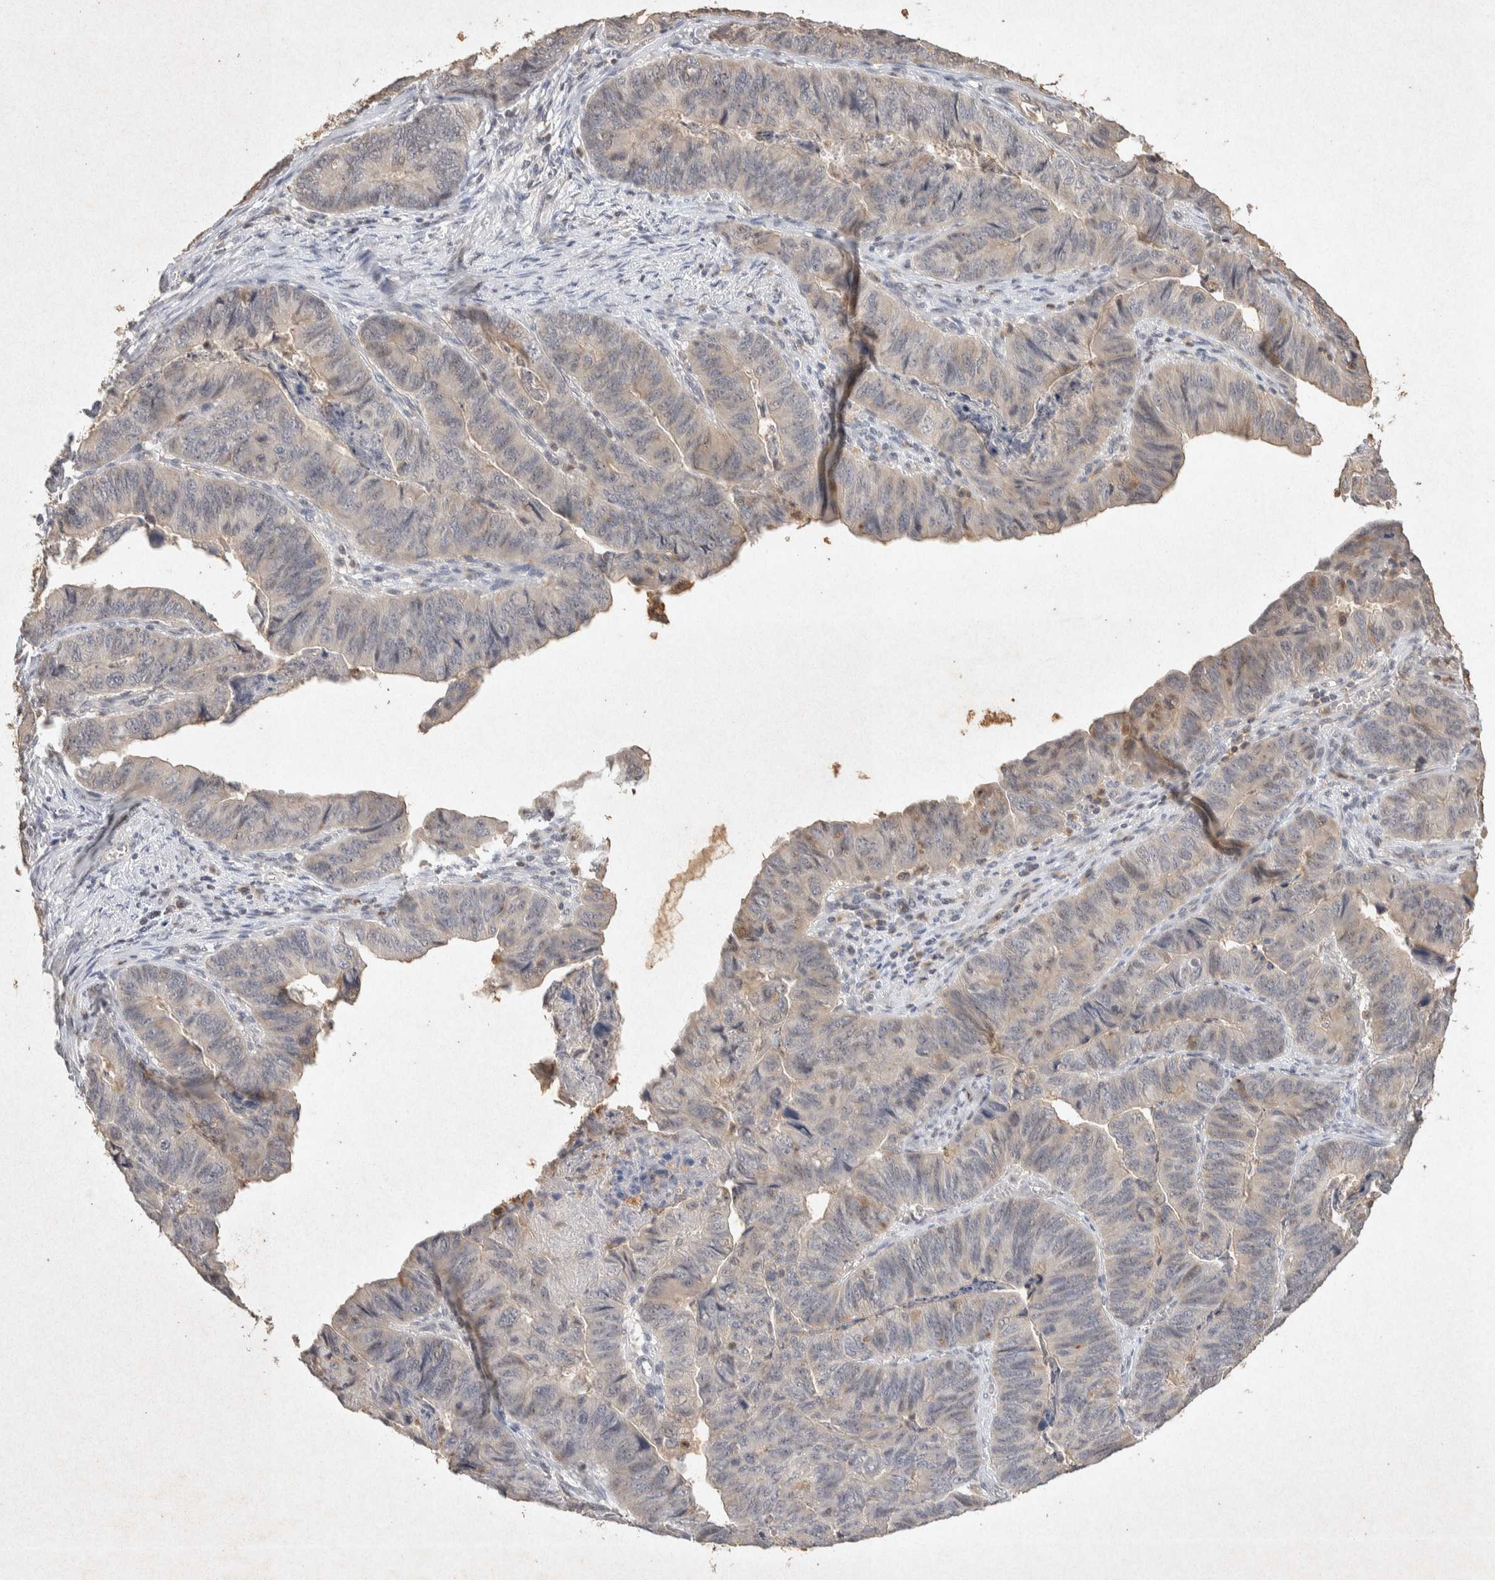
{"staining": {"intensity": "weak", "quantity": "<25%", "location": "cytoplasmic/membranous"}, "tissue": "stomach cancer", "cell_type": "Tumor cells", "image_type": "cancer", "snomed": [{"axis": "morphology", "description": "Adenocarcinoma, NOS"}, {"axis": "topography", "description": "Stomach, lower"}], "caption": "High magnification brightfield microscopy of stomach cancer stained with DAB (brown) and counterstained with hematoxylin (blue): tumor cells show no significant expression. The staining is performed using DAB (3,3'-diaminobenzidine) brown chromogen with nuclei counter-stained in using hematoxylin.", "gene": "RAC2", "patient": {"sex": "male", "age": 77}}